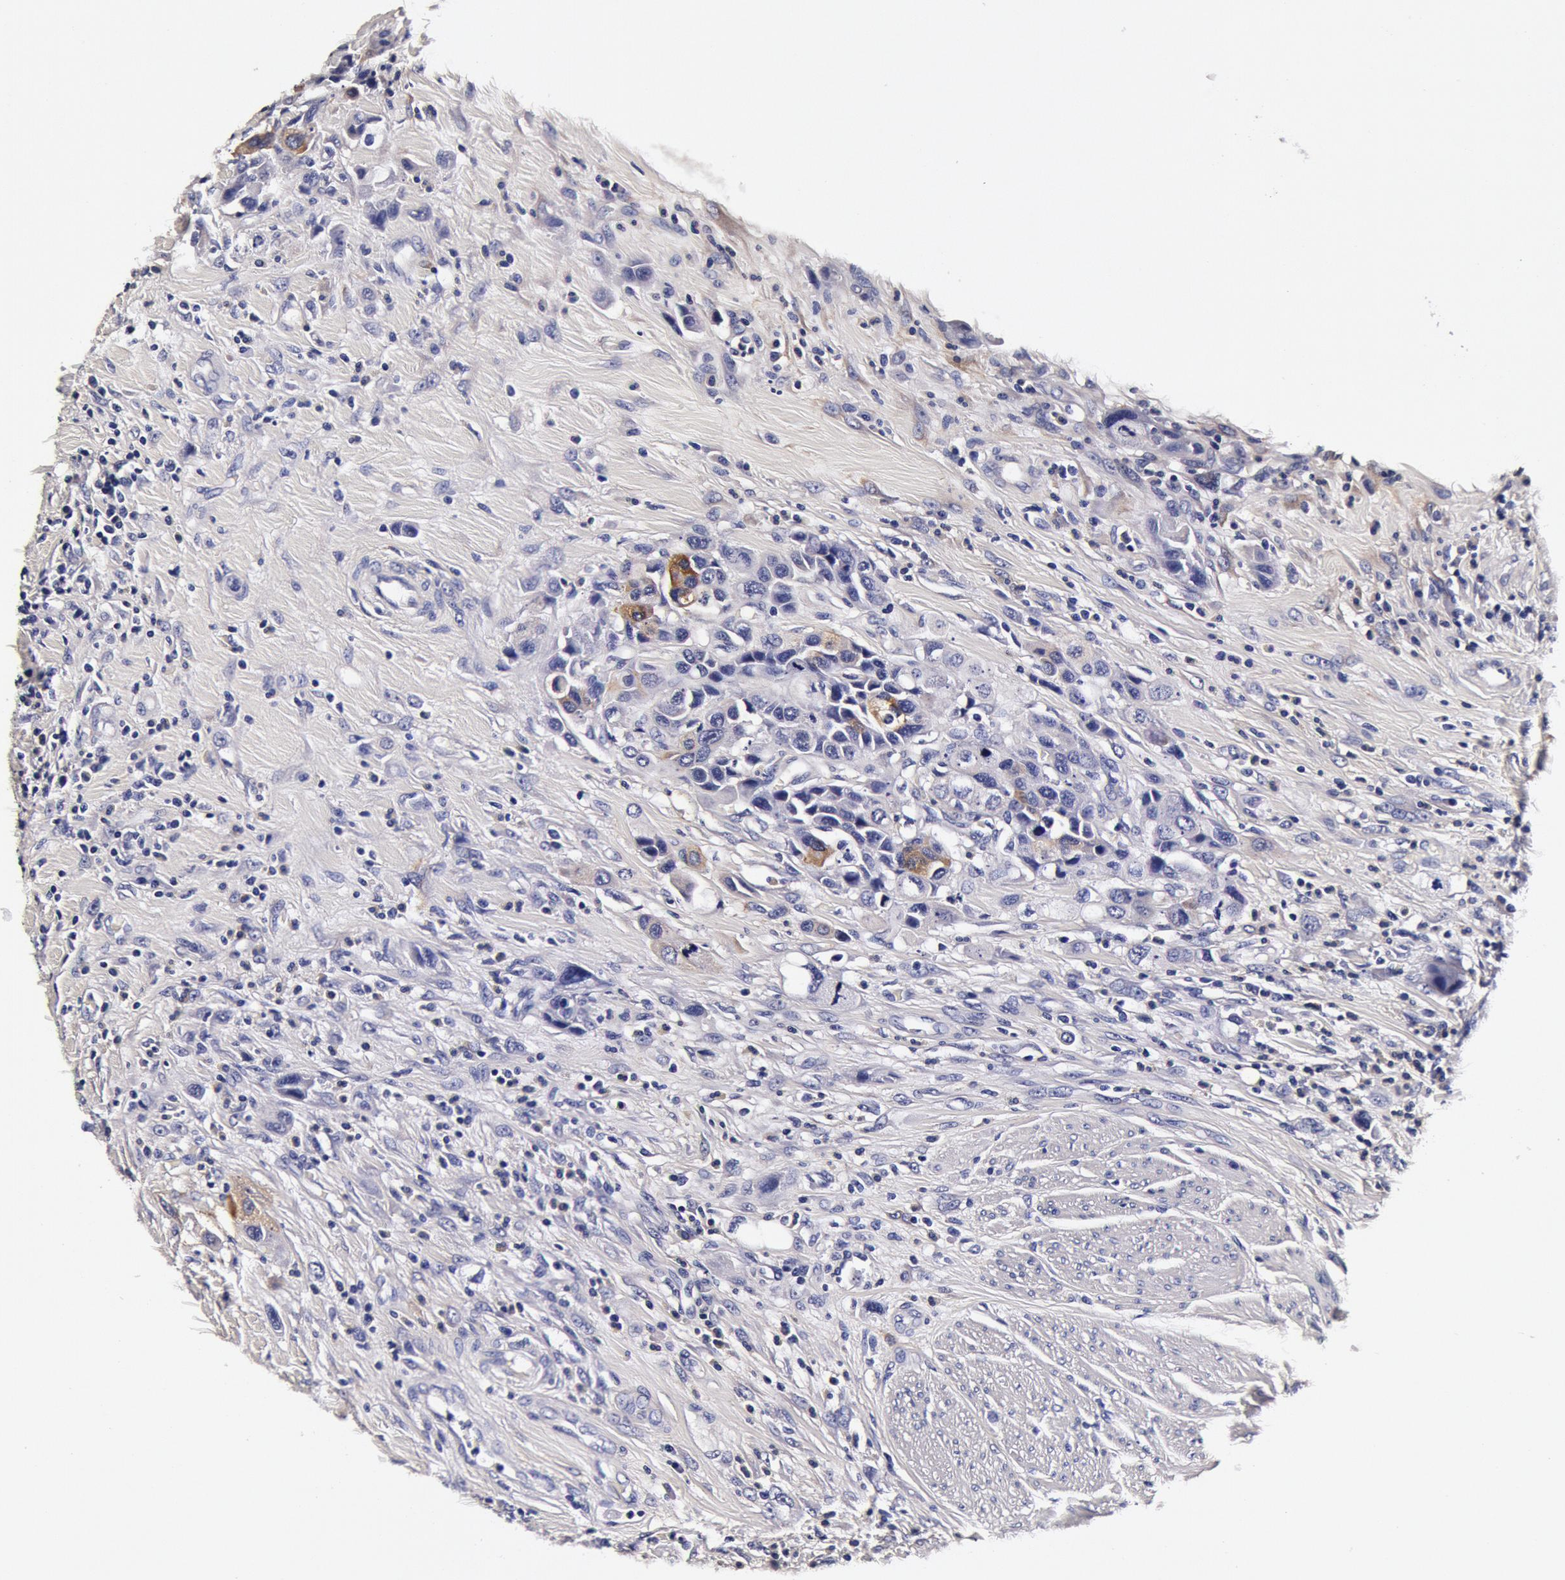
{"staining": {"intensity": "negative", "quantity": "none", "location": "none"}, "tissue": "urothelial cancer", "cell_type": "Tumor cells", "image_type": "cancer", "snomed": [{"axis": "morphology", "description": "Urothelial carcinoma, High grade"}, {"axis": "topography", "description": "Urinary bladder"}], "caption": "Human urothelial cancer stained for a protein using immunohistochemistry (IHC) displays no expression in tumor cells.", "gene": "CCDC22", "patient": {"sex": "male", "age": 50}}